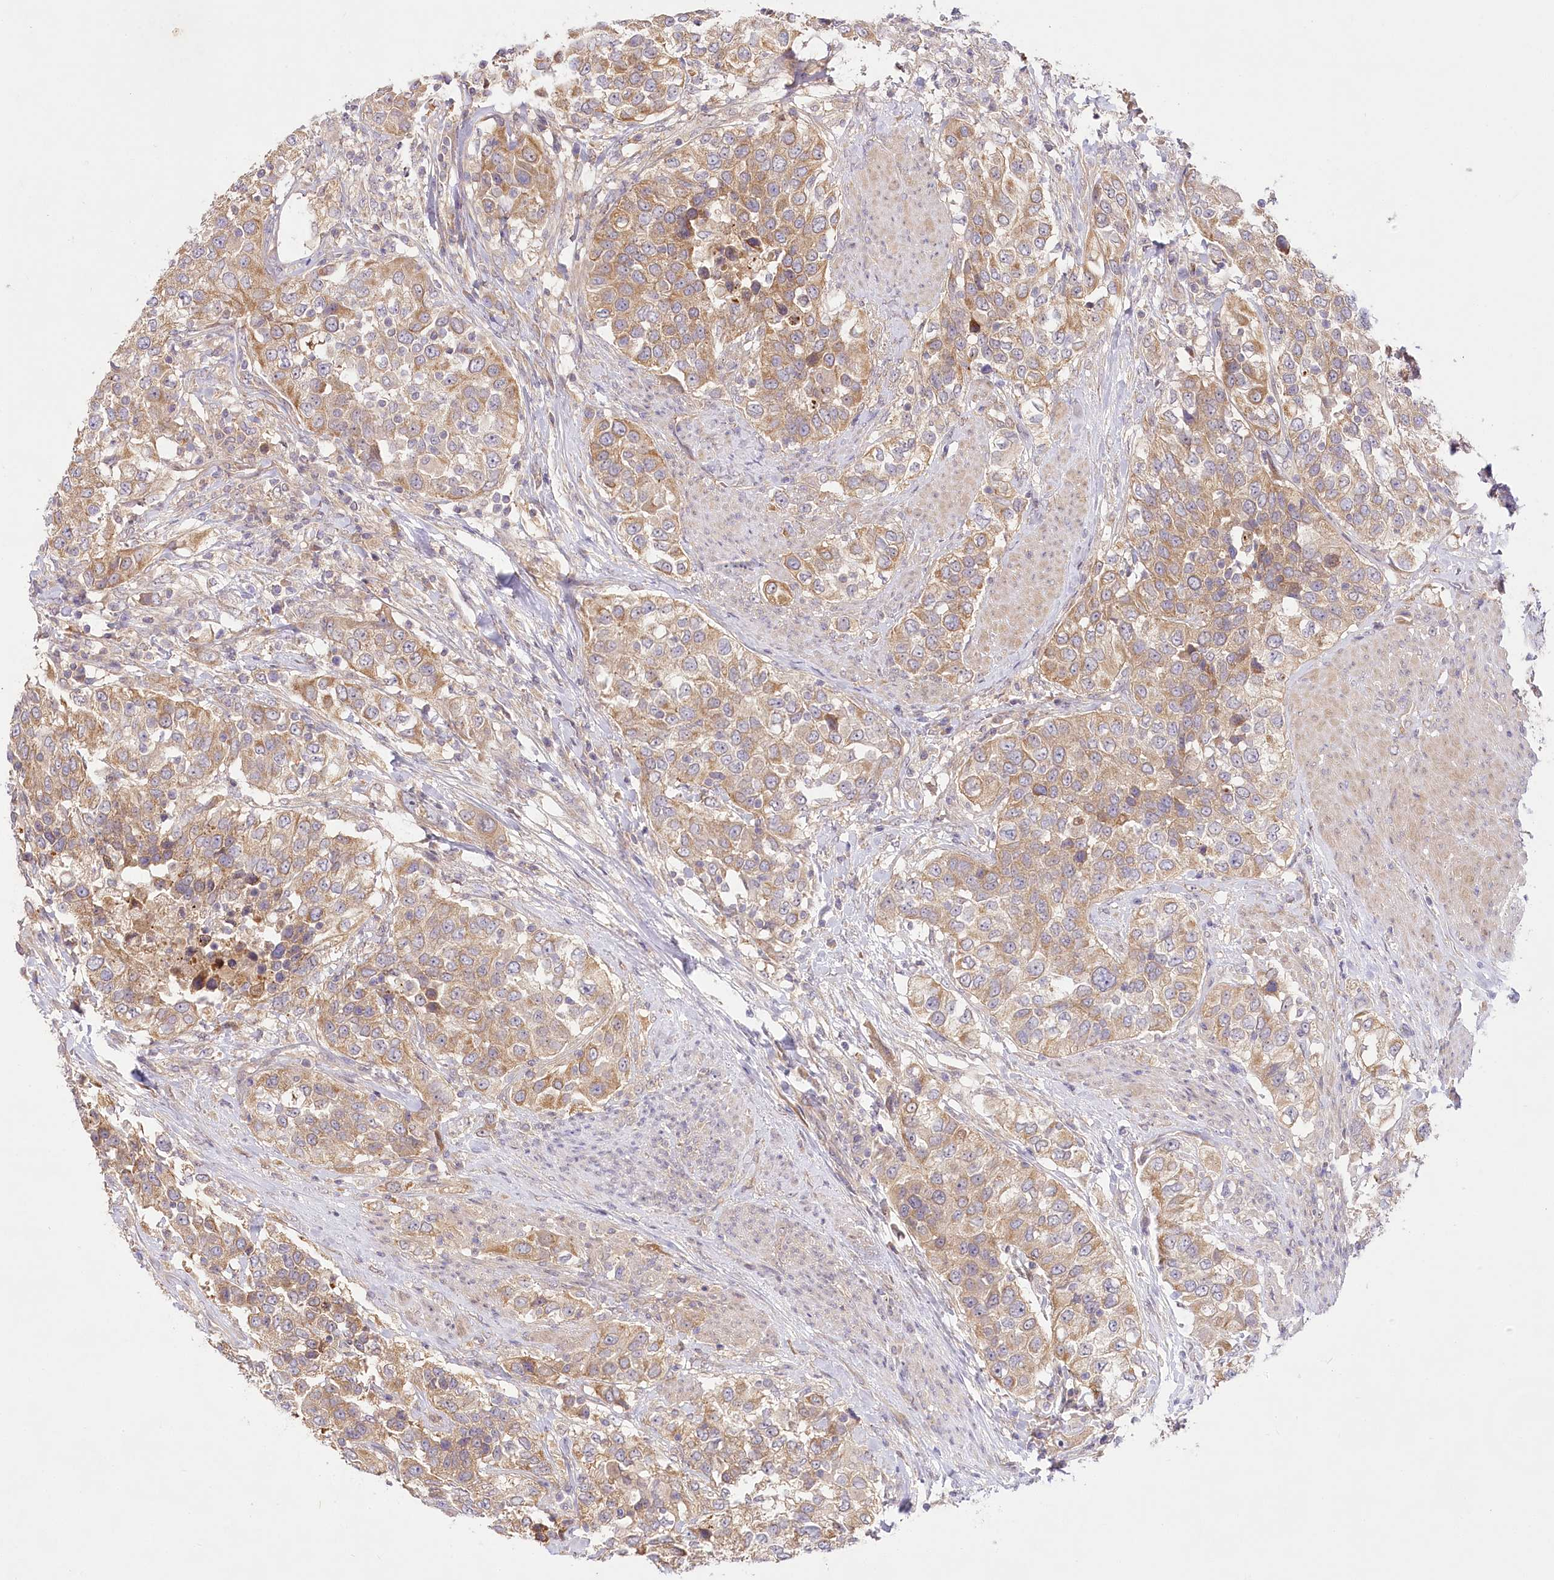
{"staining": {"intensity": "moderate", "quantity": "25%-75%", "location": "cytoplasmic/membranous"}, "tissue": "urothelial cancer", "cell_type": "Tumor cells", "image_type": "cancer", "snomed": [{"axis": "morphology", "description": "Urothelial carcinoma, High grade"}, {"axis": "topography", "description": "Urinary bladder"}], "caption": "Human high-grade urothelial carcinoma stained with a protein marker demonstrates moderate staining in tumor cells.", "gene": "PYROXD1", "patient": {"sex": "female", "age": 80}}